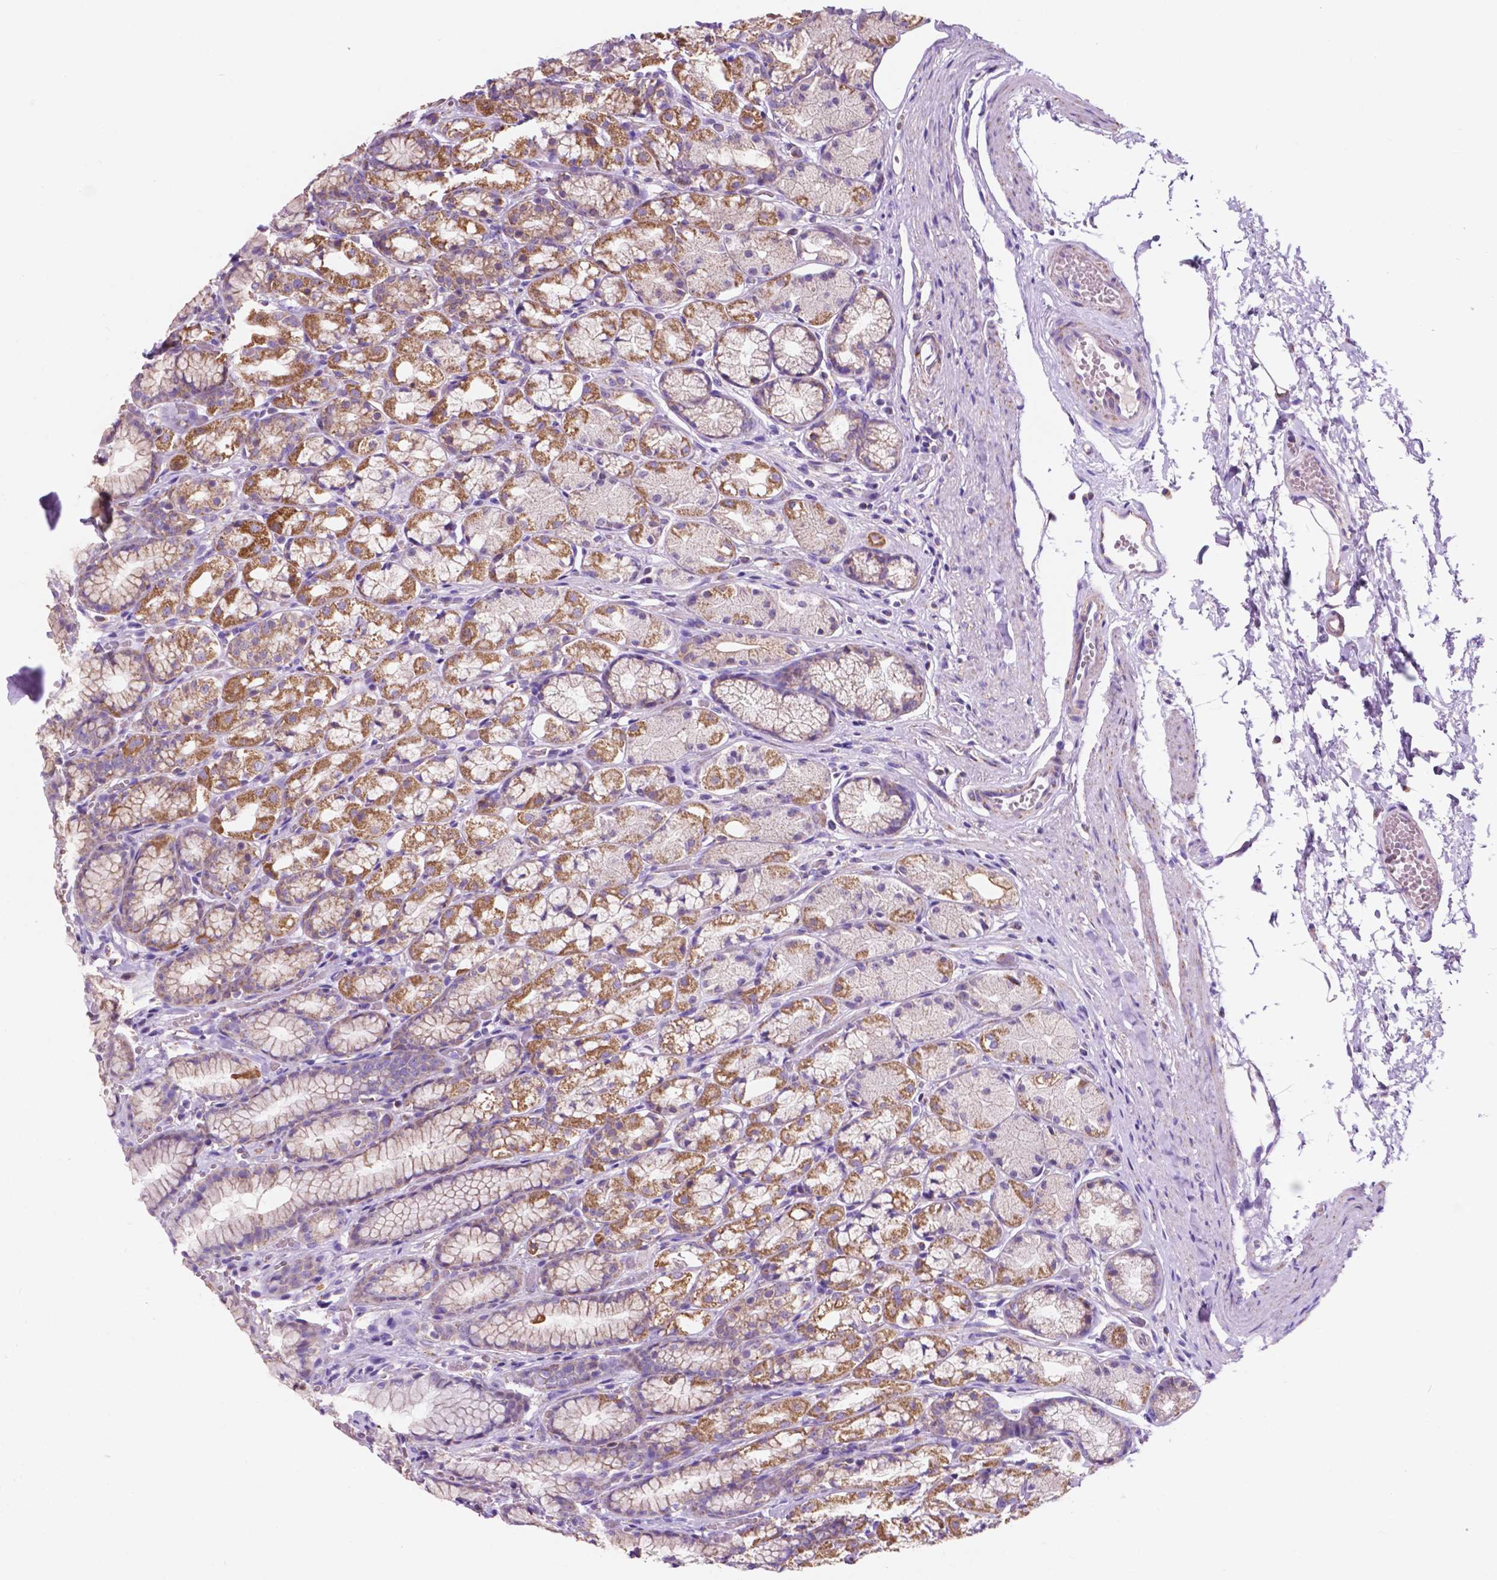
{"staining": {"intensity": "moderate", "quantity": "25%-75%", "location": "cytoplasmic/membranous"}, "tissue": "stomach", "cell_type": "Glandular cells", "image_type": "normal", "snomed": [{"axis": "morphology", "description": "Normal tissue, NOS"}, {"axis": "topography", "description": "Stomach"}], "caption": "Protein analysis of normal stomach shows moderate cytoplasmic/membranous staining in approximately 25%-75% of glandular cells.", "gene": "TRPV5", "patient": {"sex": "male", "age": 70}}